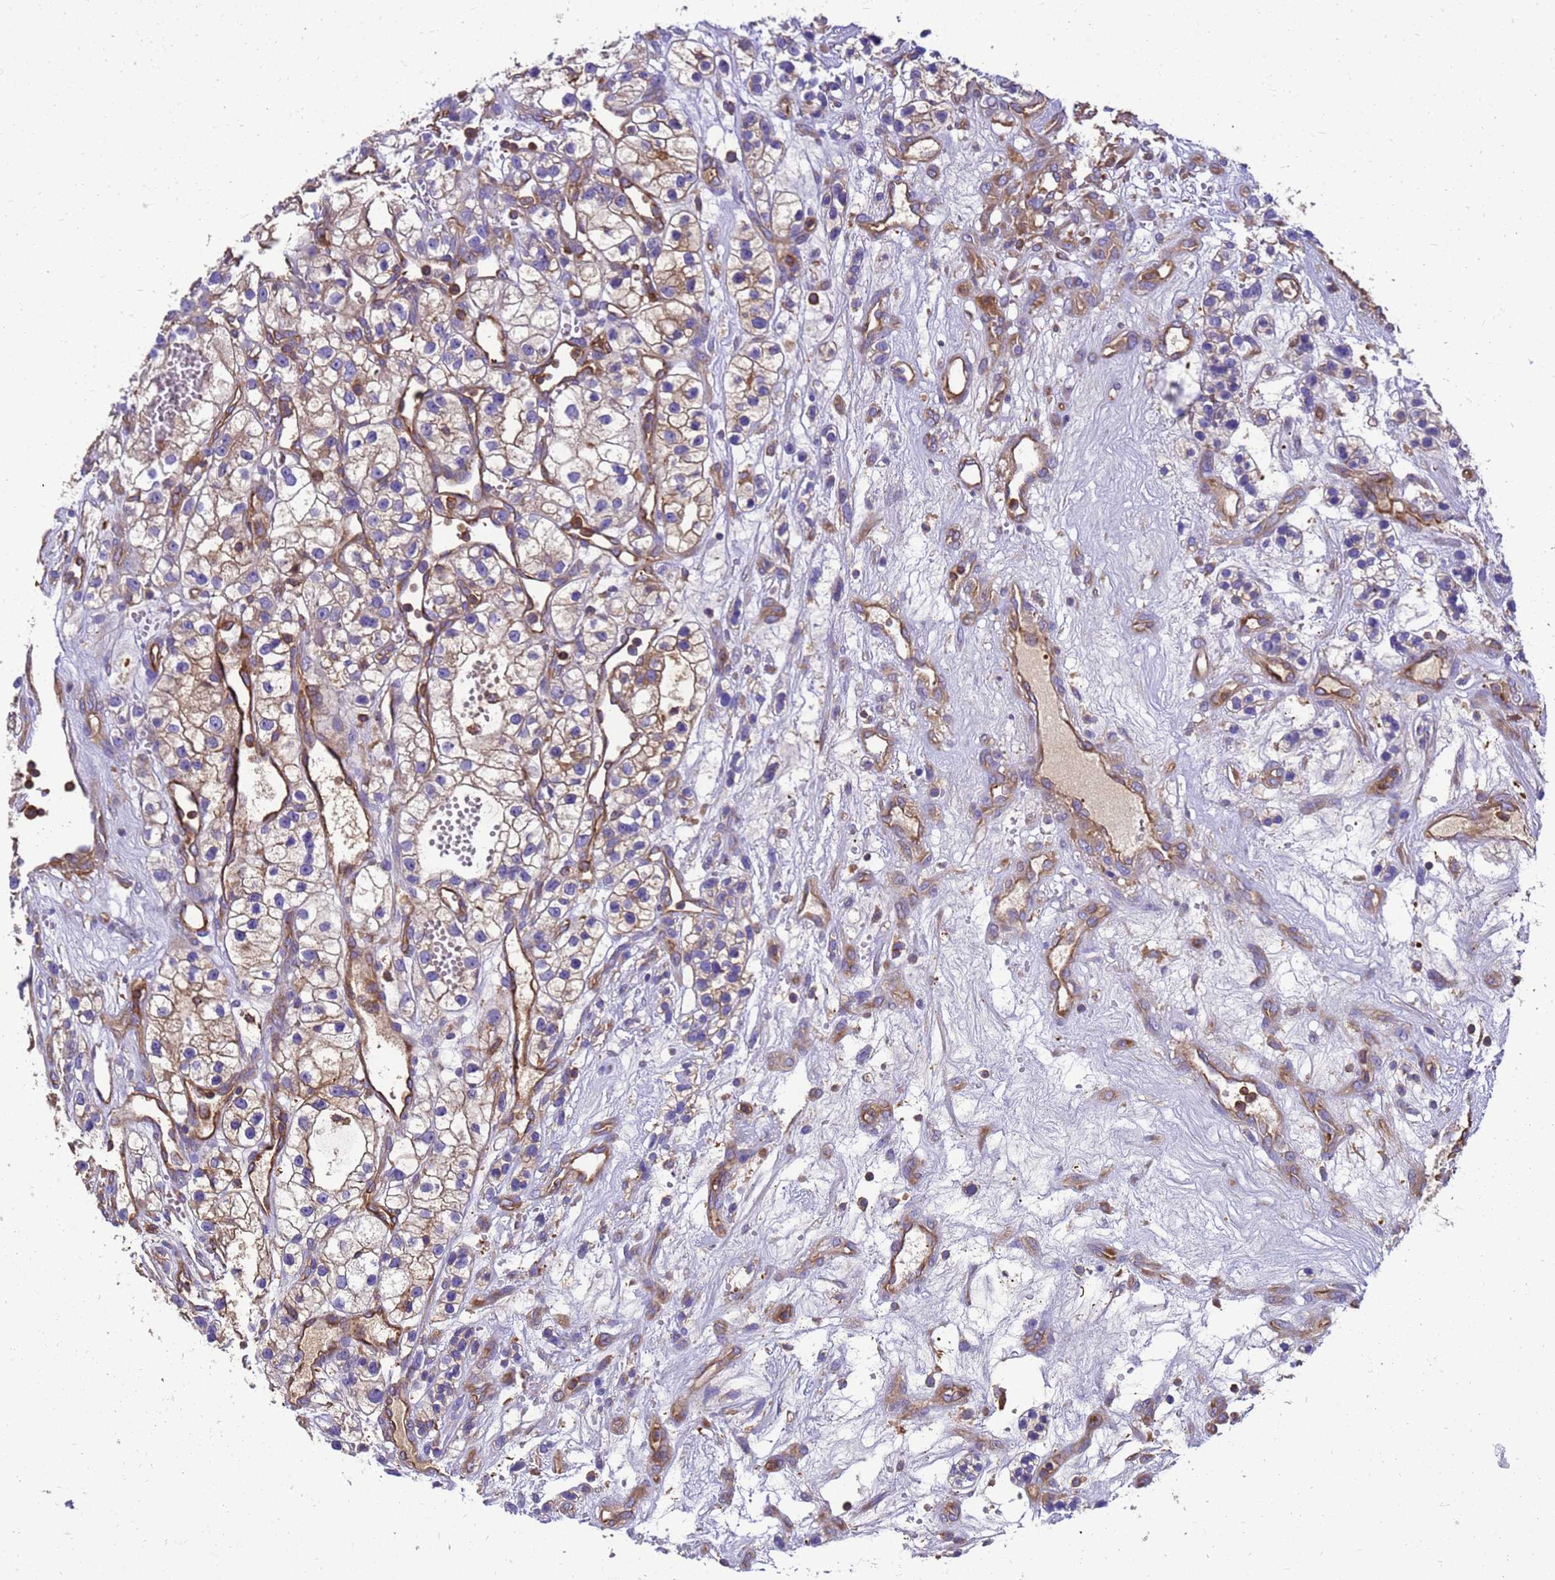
{"staining": {"intensity": "weak", "quantity": ">75%", "location": "cytoplasmic/membranous"}, "tissue": "renal cancer", "cell_type": "Tumor cells", "image_type": "cancer", "snomed": [{"axis": "morphology", "description": "Adenocarcinoma, NOS"}, {"axis": "topography", "description": "Kidney"}], "caption": "Protein analysis of renal cancer (adenocarcinoma) tissue shows weak cytoplasmic/membranous positivity in about >75% of tumor cells.", "gene": "ZNF235", "patient": {"sex": "female", "age": 57}}